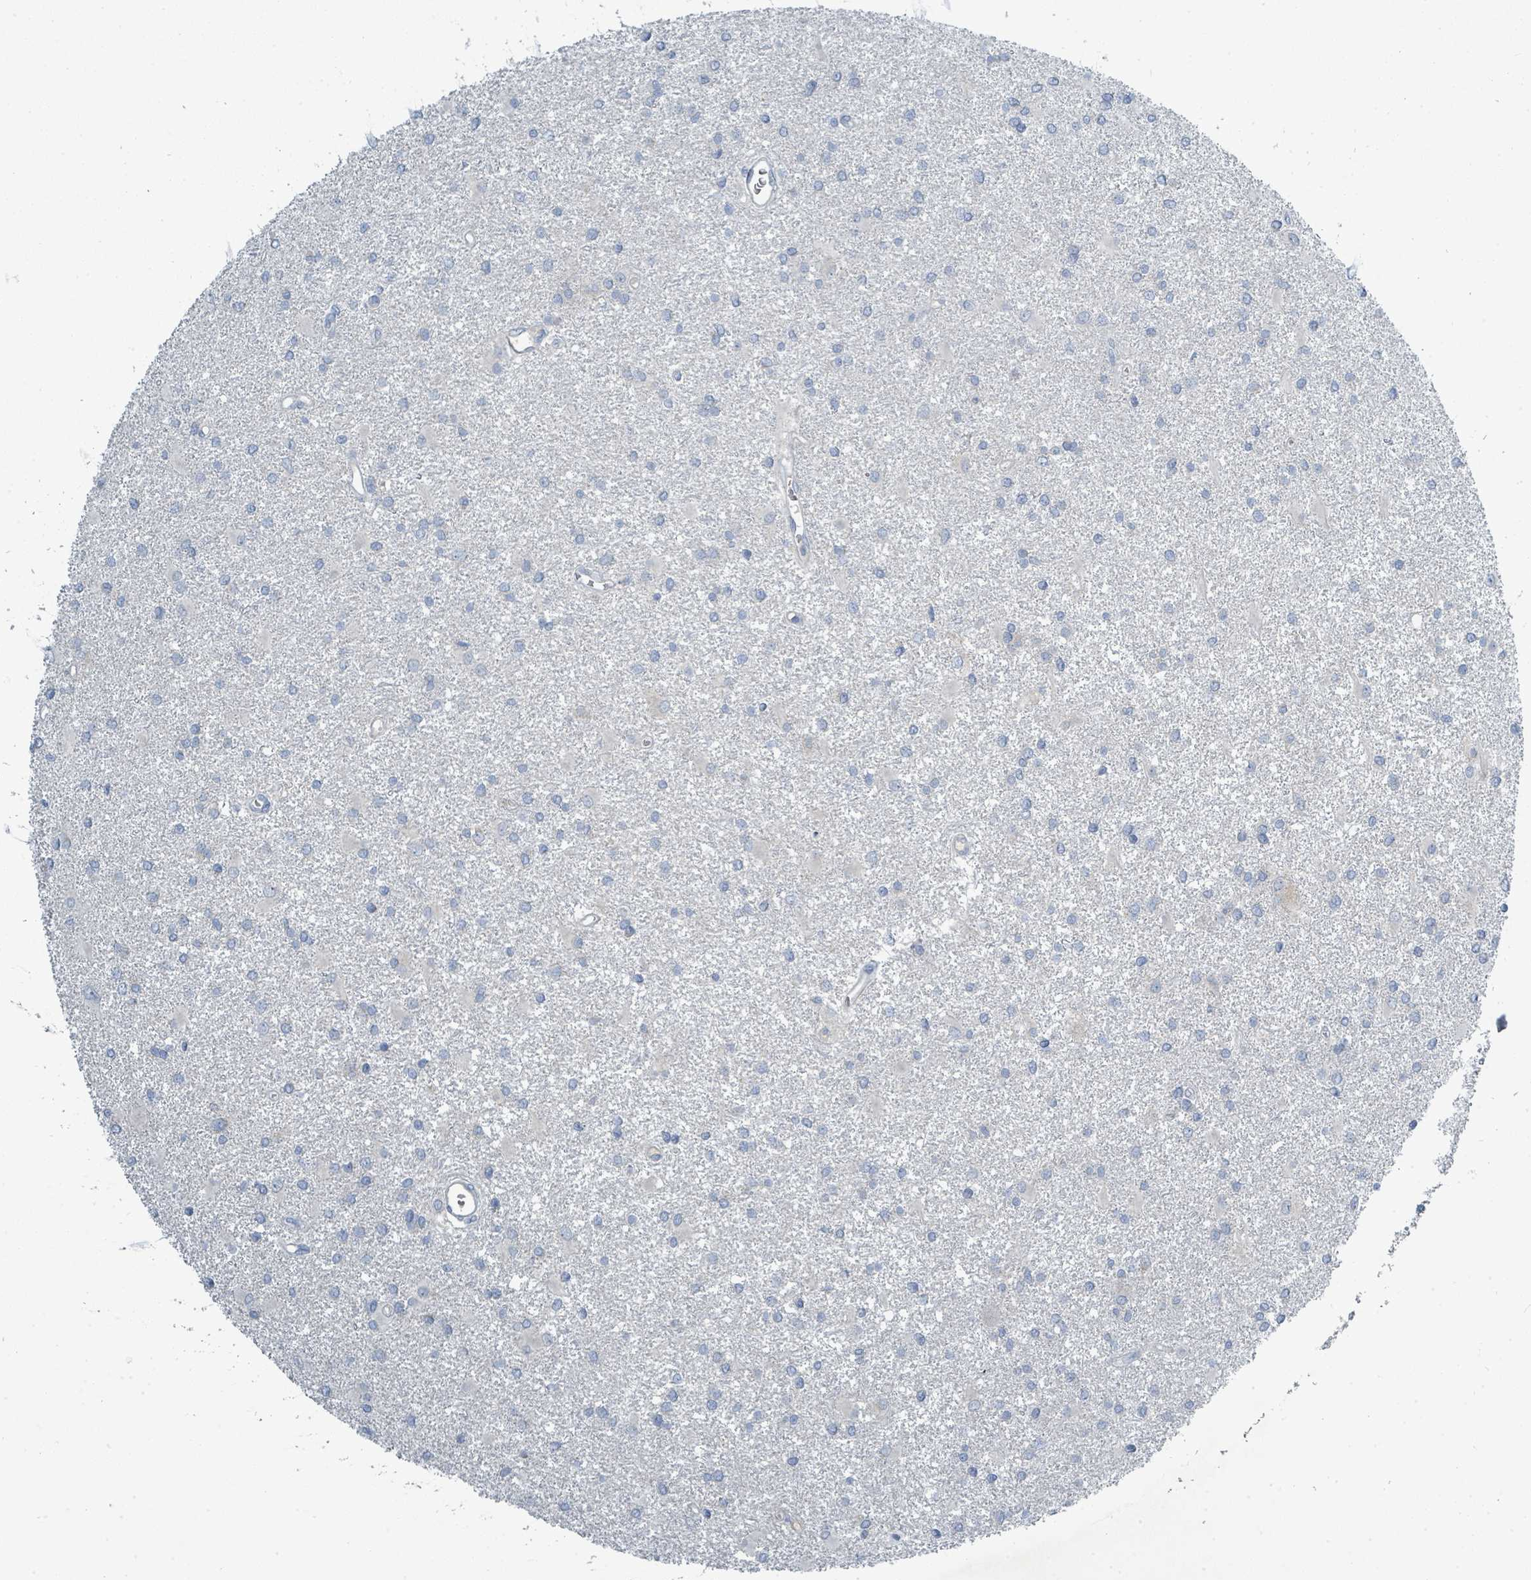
{"staining": {"intensity": "negative", "quantity": "none", "location": "none"}, "tissue": "glioma", "cell_type": "Tumor cells", "image_type": "cancer", "snomed": [{"axis": "morphology", "description": "Glioma, malignant, High grade"}, {"axis": "topography", "description": "Brain"}], "caption": "An immunohistochemistry (IHC) micrograph of malignant high-grade glioma is shown. There is no staining in tumor cells of malignant high-grade glioma. (Brightfield microscopy of DAB (3,3'-diaminobenzidine) IHC at high magnification).", "gene": "SLC25A23", "patient": {"sex": "female", "age": 50}}